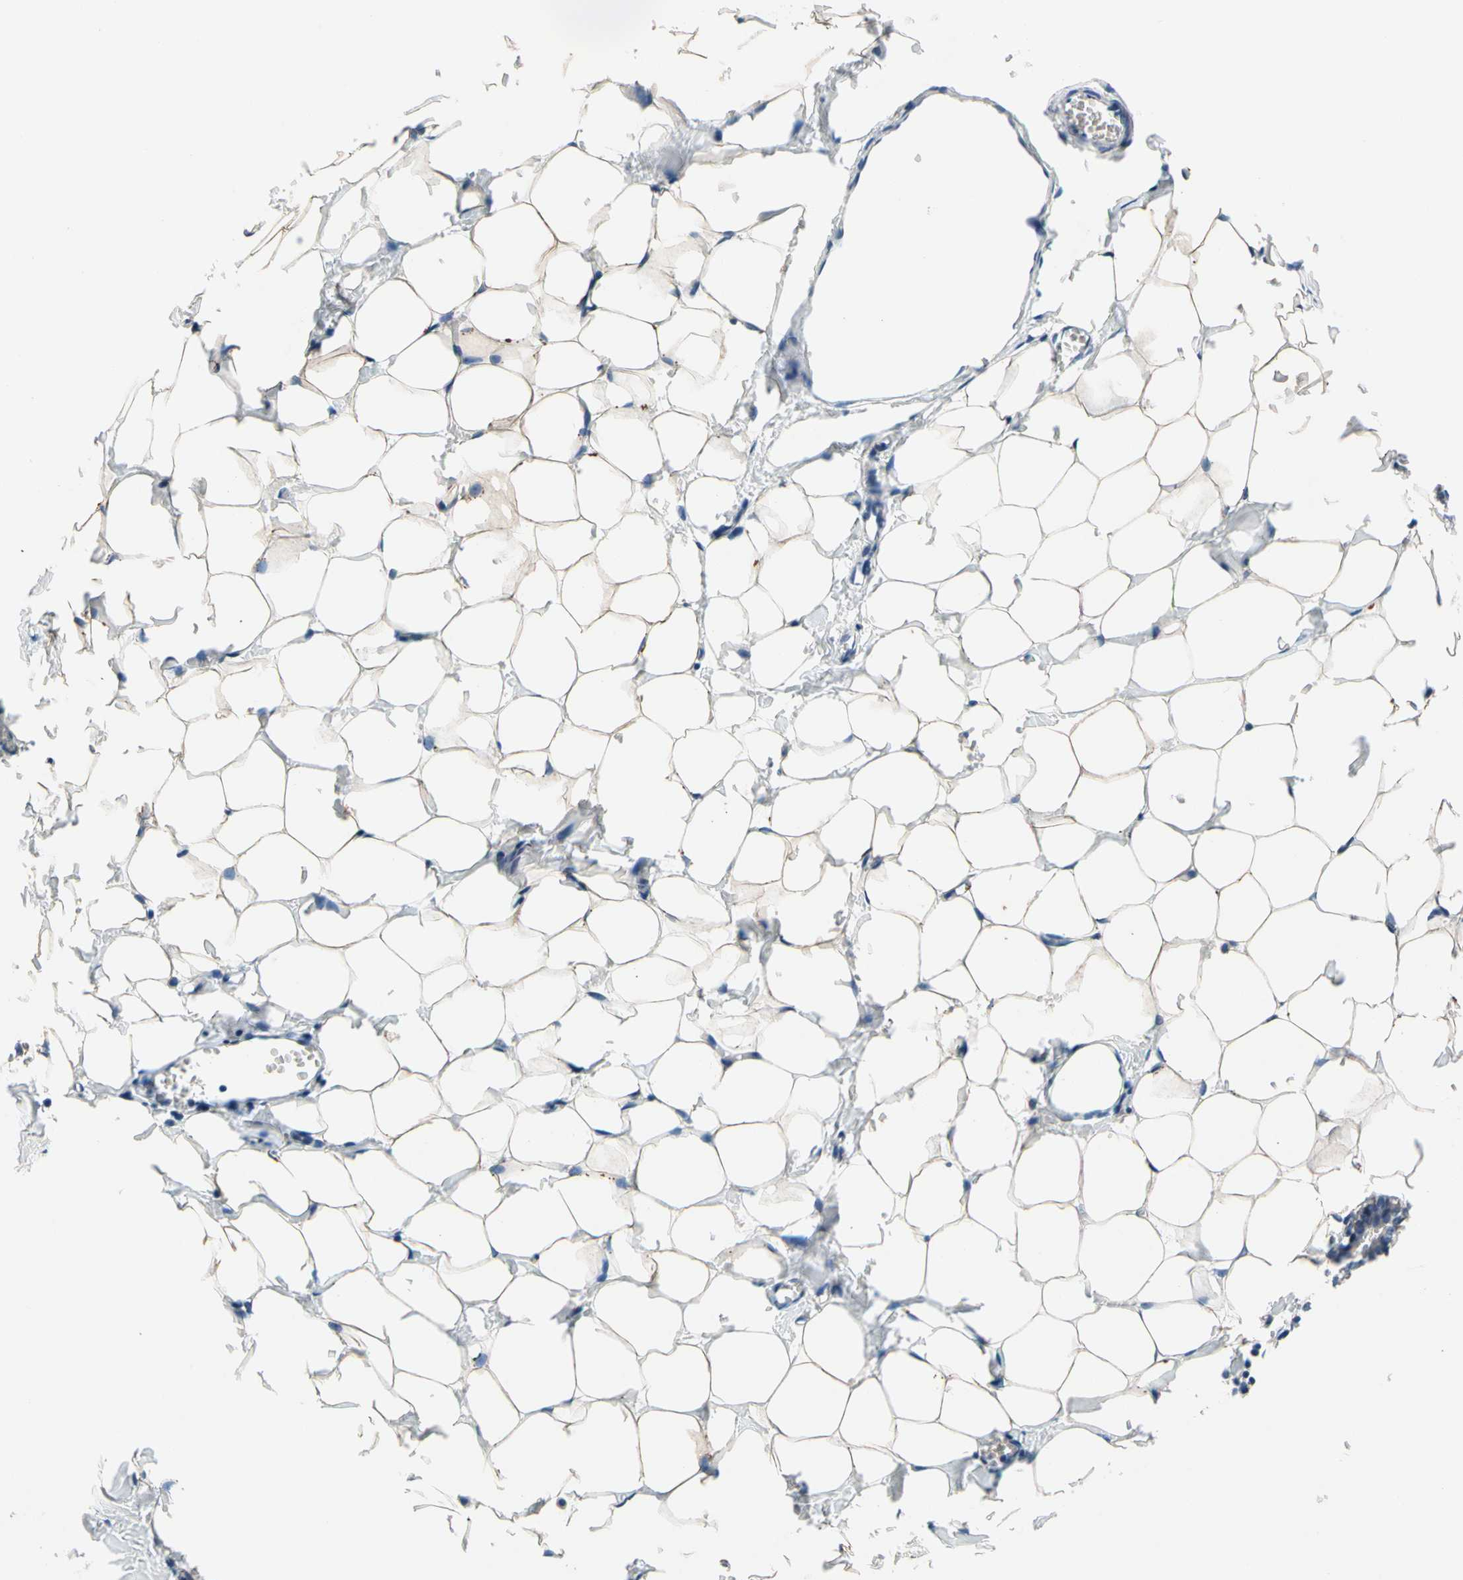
{"staining": {"intensity": "weak", "quantity": ">75%", "location": "cytoplasmic/membranous"}, "tissue": "breast", "cell_type": "Adipocytes", "image_type": "normal", "snomed": [{"axis": "morphology", "description": "Normal tissue, NOS"}, {"axis": "topography", "description": "Breast"}], "caption": "IHC photomicrograph of normal breast: human breast stained using IHC exhibits low levels of weak protein expression localized specifically in the cytoplasmic/membranous of adipocytes, appearing as a cytoplasmic/membranous brown color.", "gene": "USP12", "patient": {"sex": "female", "age": 27}}